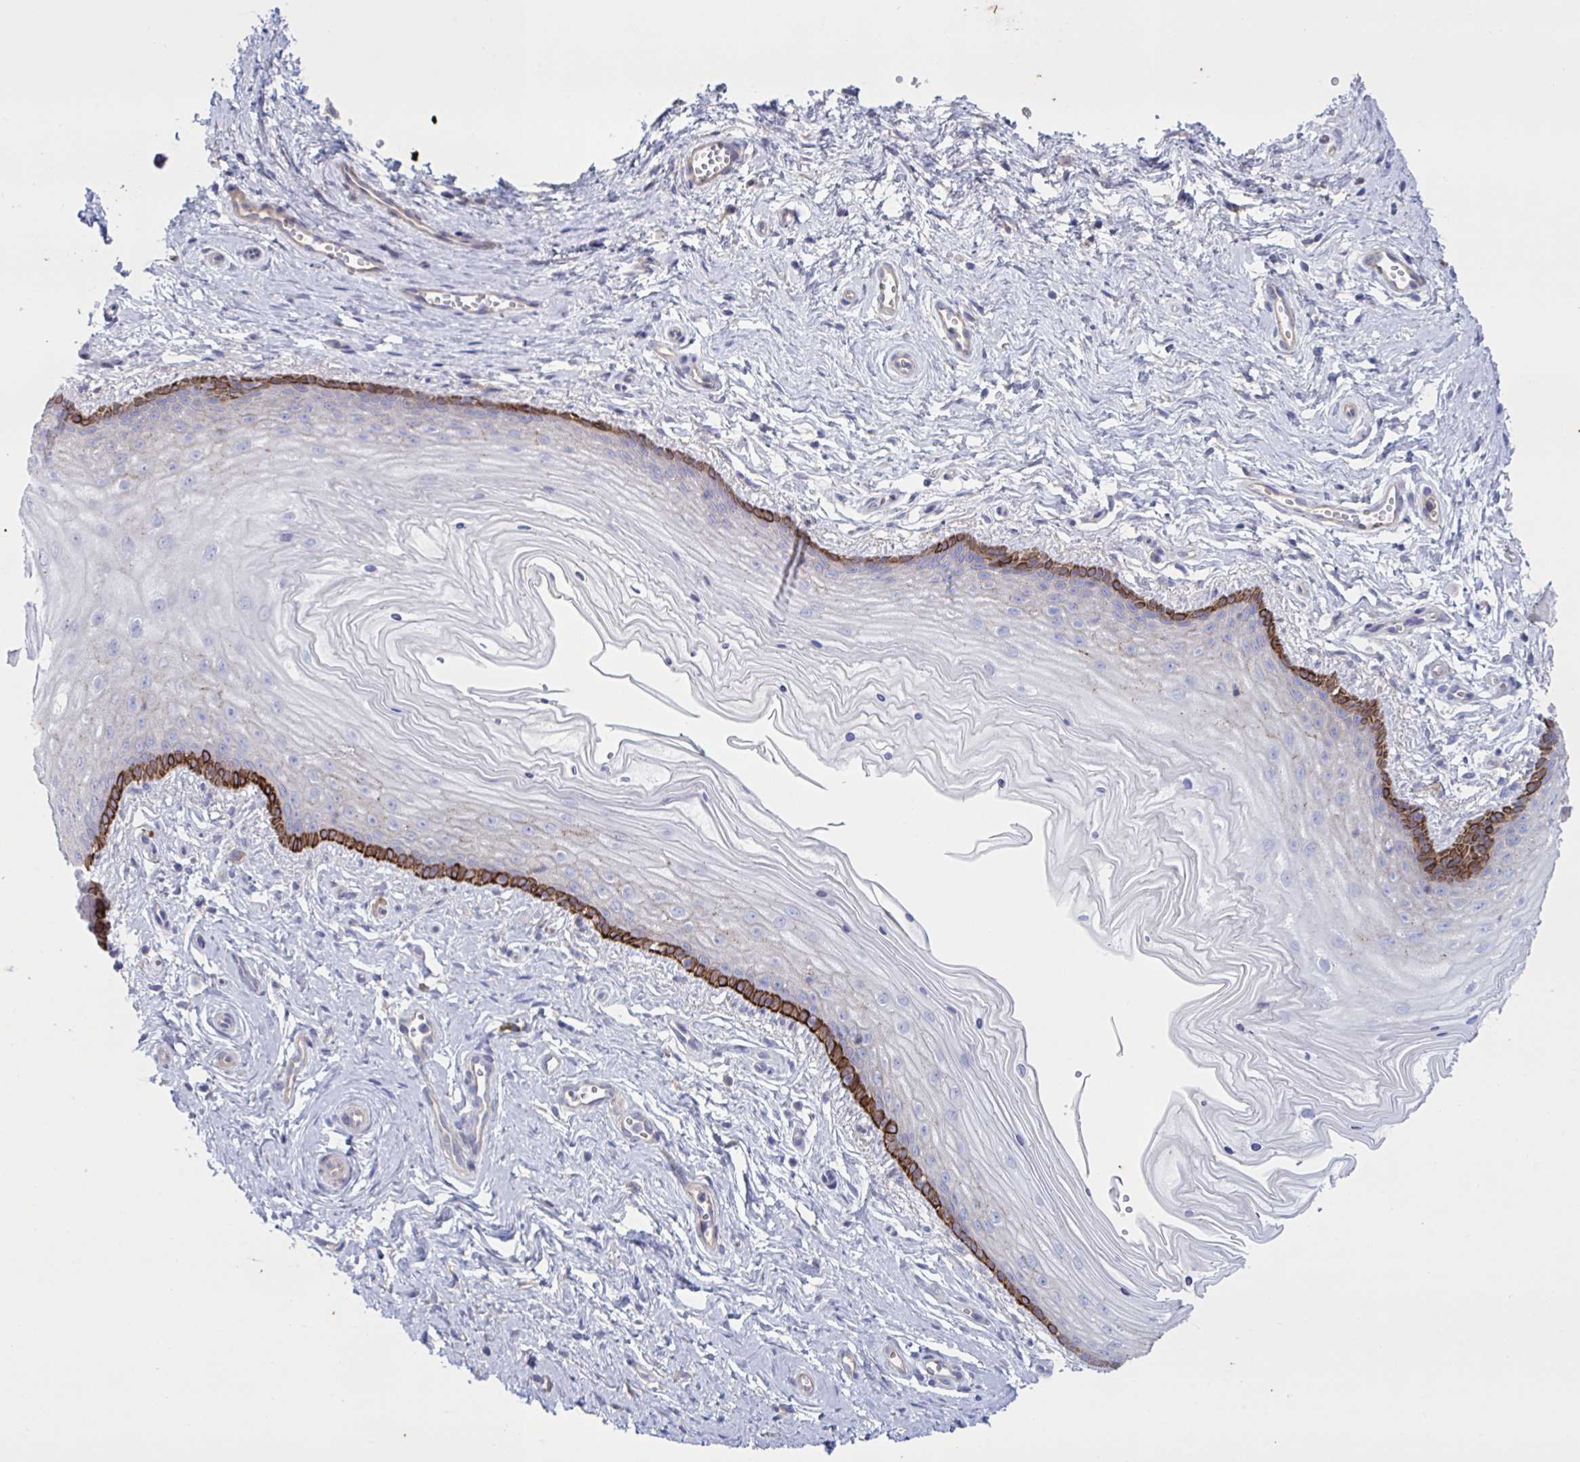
{"staining": {"intensity": "strong", "quantity": "<25%", "location": "cytoplasmic/membranous"}, "tissue": "vagina", "cell_type": "Squamous epithelial cells", "image_type": "normal", "snomed": [{"axis": "morphology", "description": "Normal tissue, NOS"}, {"axis": "topography", "description": "Vagina"}], "caption": "Immunohistochemistry micrograph of benign human vagina stained for a protein (brown), which shows medium levels of strong cytoplasmic/membranous staining in about <25% of squamous epithelial cells.", "gene": "SLC66A1", "patient": {"sex": "female", "age": 38}}